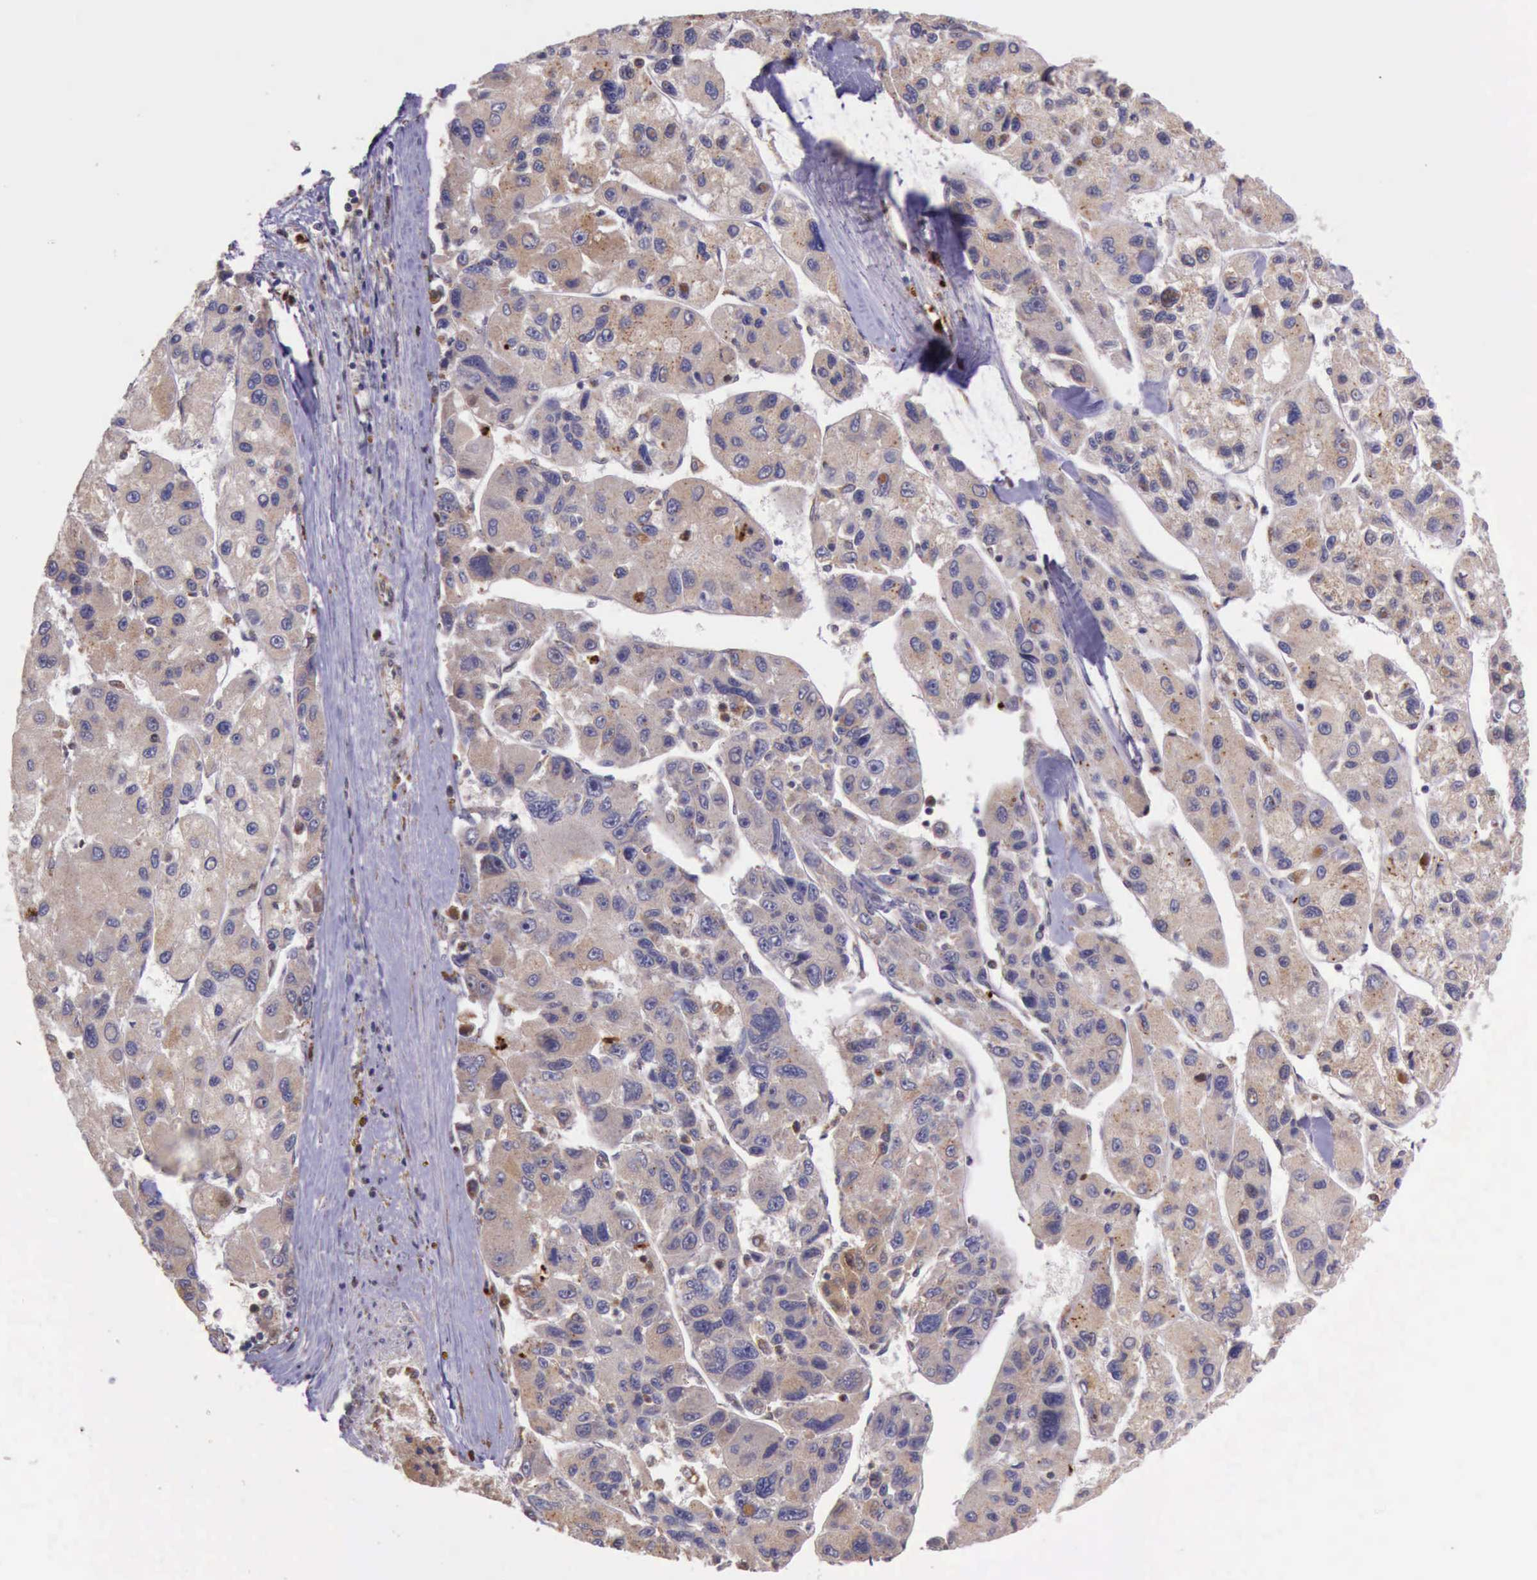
{"staining": {"intensity": "weak", "quantity": ">75%", "location": "cytoplasmic/membranous"}, "tissue": "liver cancer", "cell_type": "Tumor cells", "image_type": "cancer", "snomed": [{"axis": "morphology", "description": "Carcinoma, Hepatocellular, NOS"}, {"axis": "topography", "description": "Liver"}], "caption": "Approximately >75% of tumor cells in hepatocellular carcinoma (liver) demonstrate weak cytoplasmic/membranous protein expression as visualized by brown immunohistochemical staining.", "gene": "ARMCX3", "patient": {"sex": "male", "age": 64}}